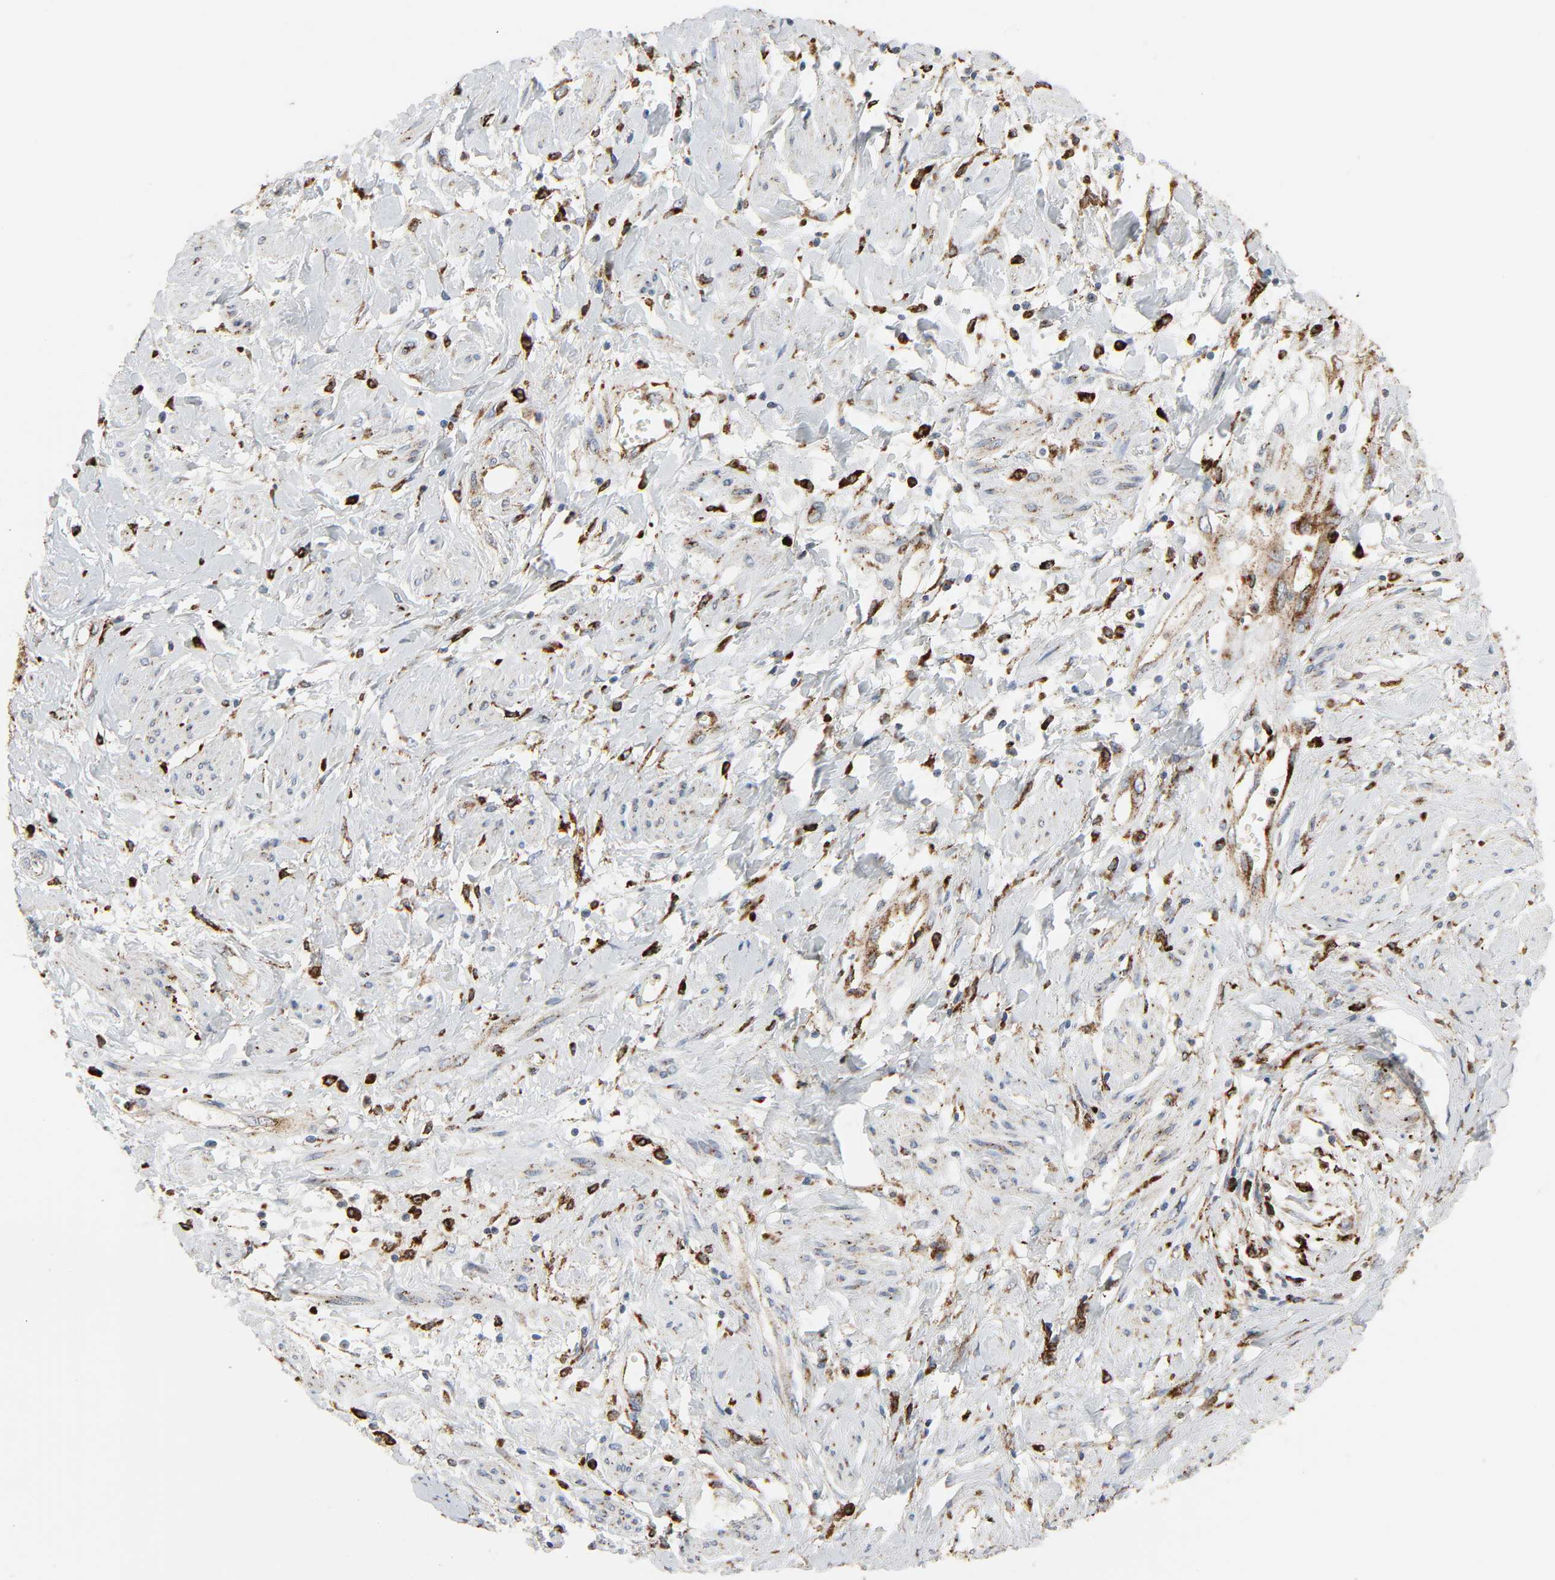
{"staining": {"intensity": "moderate", "quantity": ">75%", "location": "cytoplasmic/membranous"}, "tissue": "cervical cancer", "cell_type": "Tumor cells", "image_type": "cancer", "snomed": [{"axis": "morphology", "description": "Squamous cell carcinoma, NOS"}, {"axis": "topography", "description": "Cervix"}], "caption": "Tumor cells demonstrate medium levels of moderate cytoplasmic/membranous positivity in about >75% of cells in cervical cancer.", "gene": "PSAP", "patient": {"sex": "female", "age": 57}}